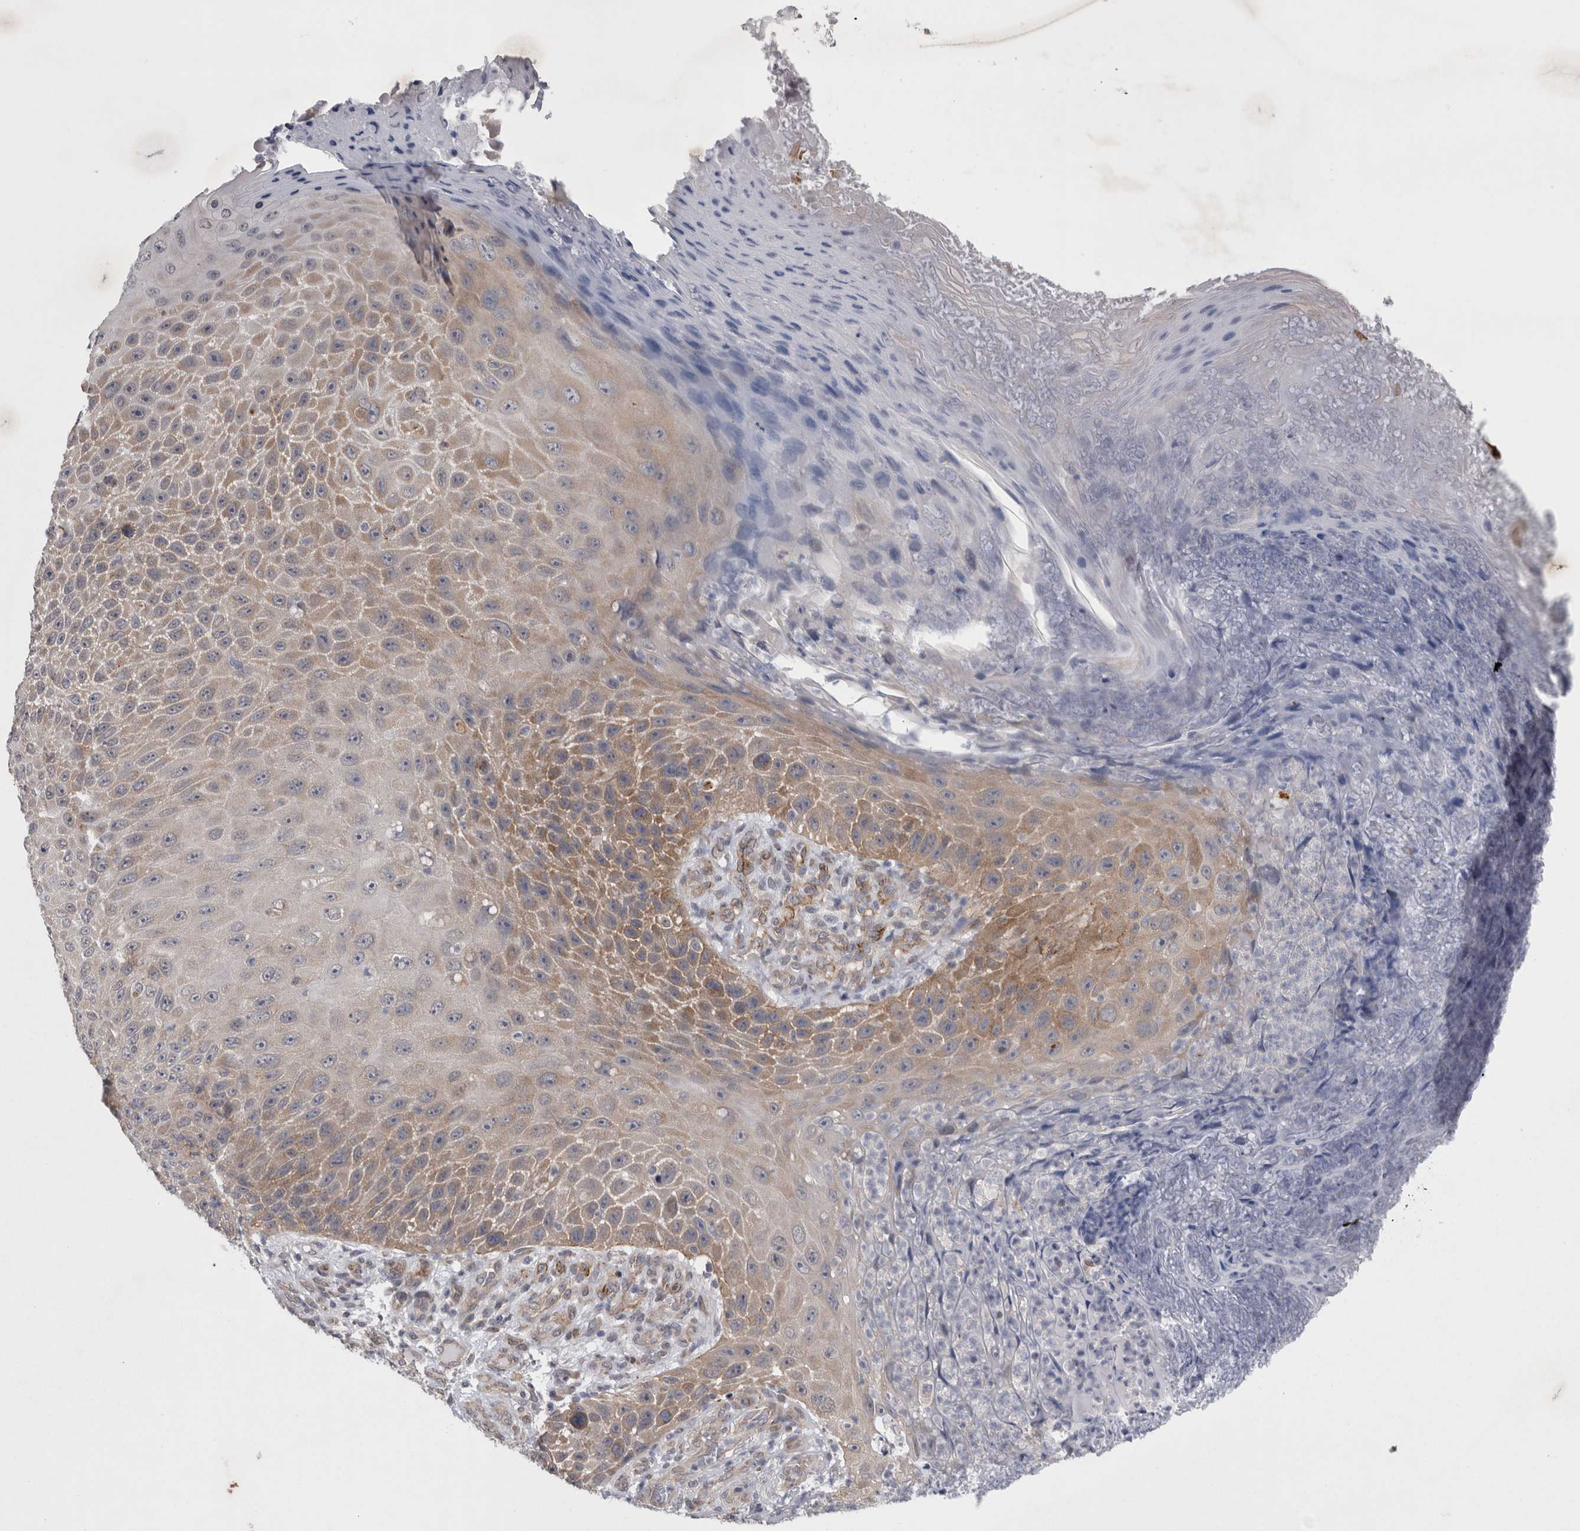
{"staining": {"intensity": "weak", "quantity": "25%-75%", "location": "cytoplasmic/membranous"}, "tissue": "skin cancer", "cell_type": "Tumor cells", "image_type": "cancer", "snomed": [{"axis": "morphology", "description": "Squamous cell carcinoma, NOS"}, {"axis": "topography", "description": "Skin"}], "caption": "Human skin cancer stained for a protein (brown) reveals weak cytoplasmic/membranous positive expression in about 25%-75% of tumor cells.", "gene": "DDX6", "patient": {"sex": "female", "age": 88}}